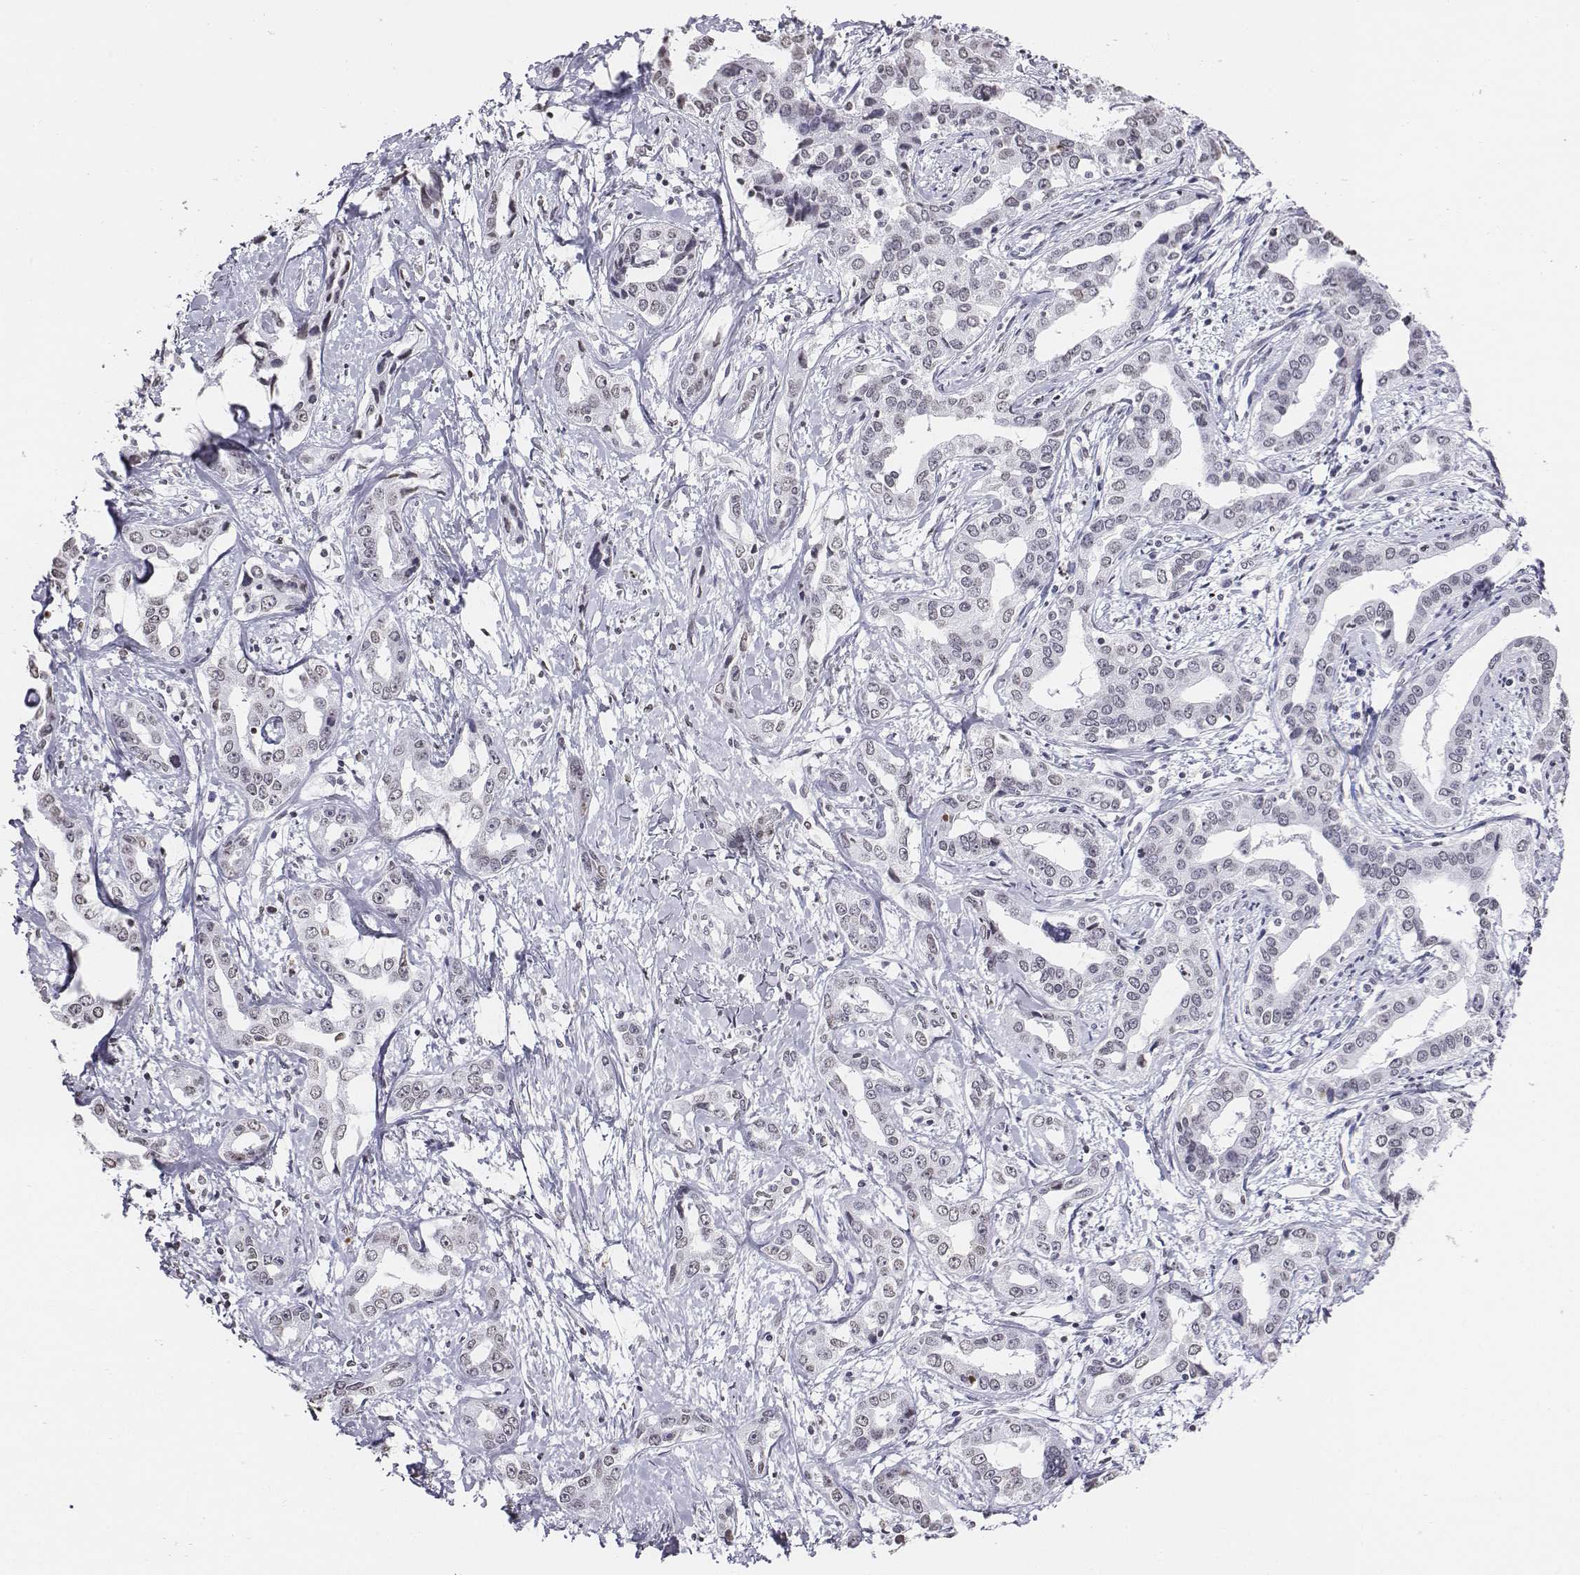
{"staining": {"intensity": "negative", "quantity": "none", "location": "none"}, "tissue": "liver cancer", "cell_type": "Tumor cells", "image_type": "cancer", "snomed": [{"axis": "morphology", "description": "Cholangiocarcinoma"}, {"axis": "topography", "description": "Liver"}], "caption": "There is no significant staining in tumor cells of liver cancer (cholangiocarcinoma).", "gene": "BARHL1", "patient": {"sex": "male", "age": 59}}